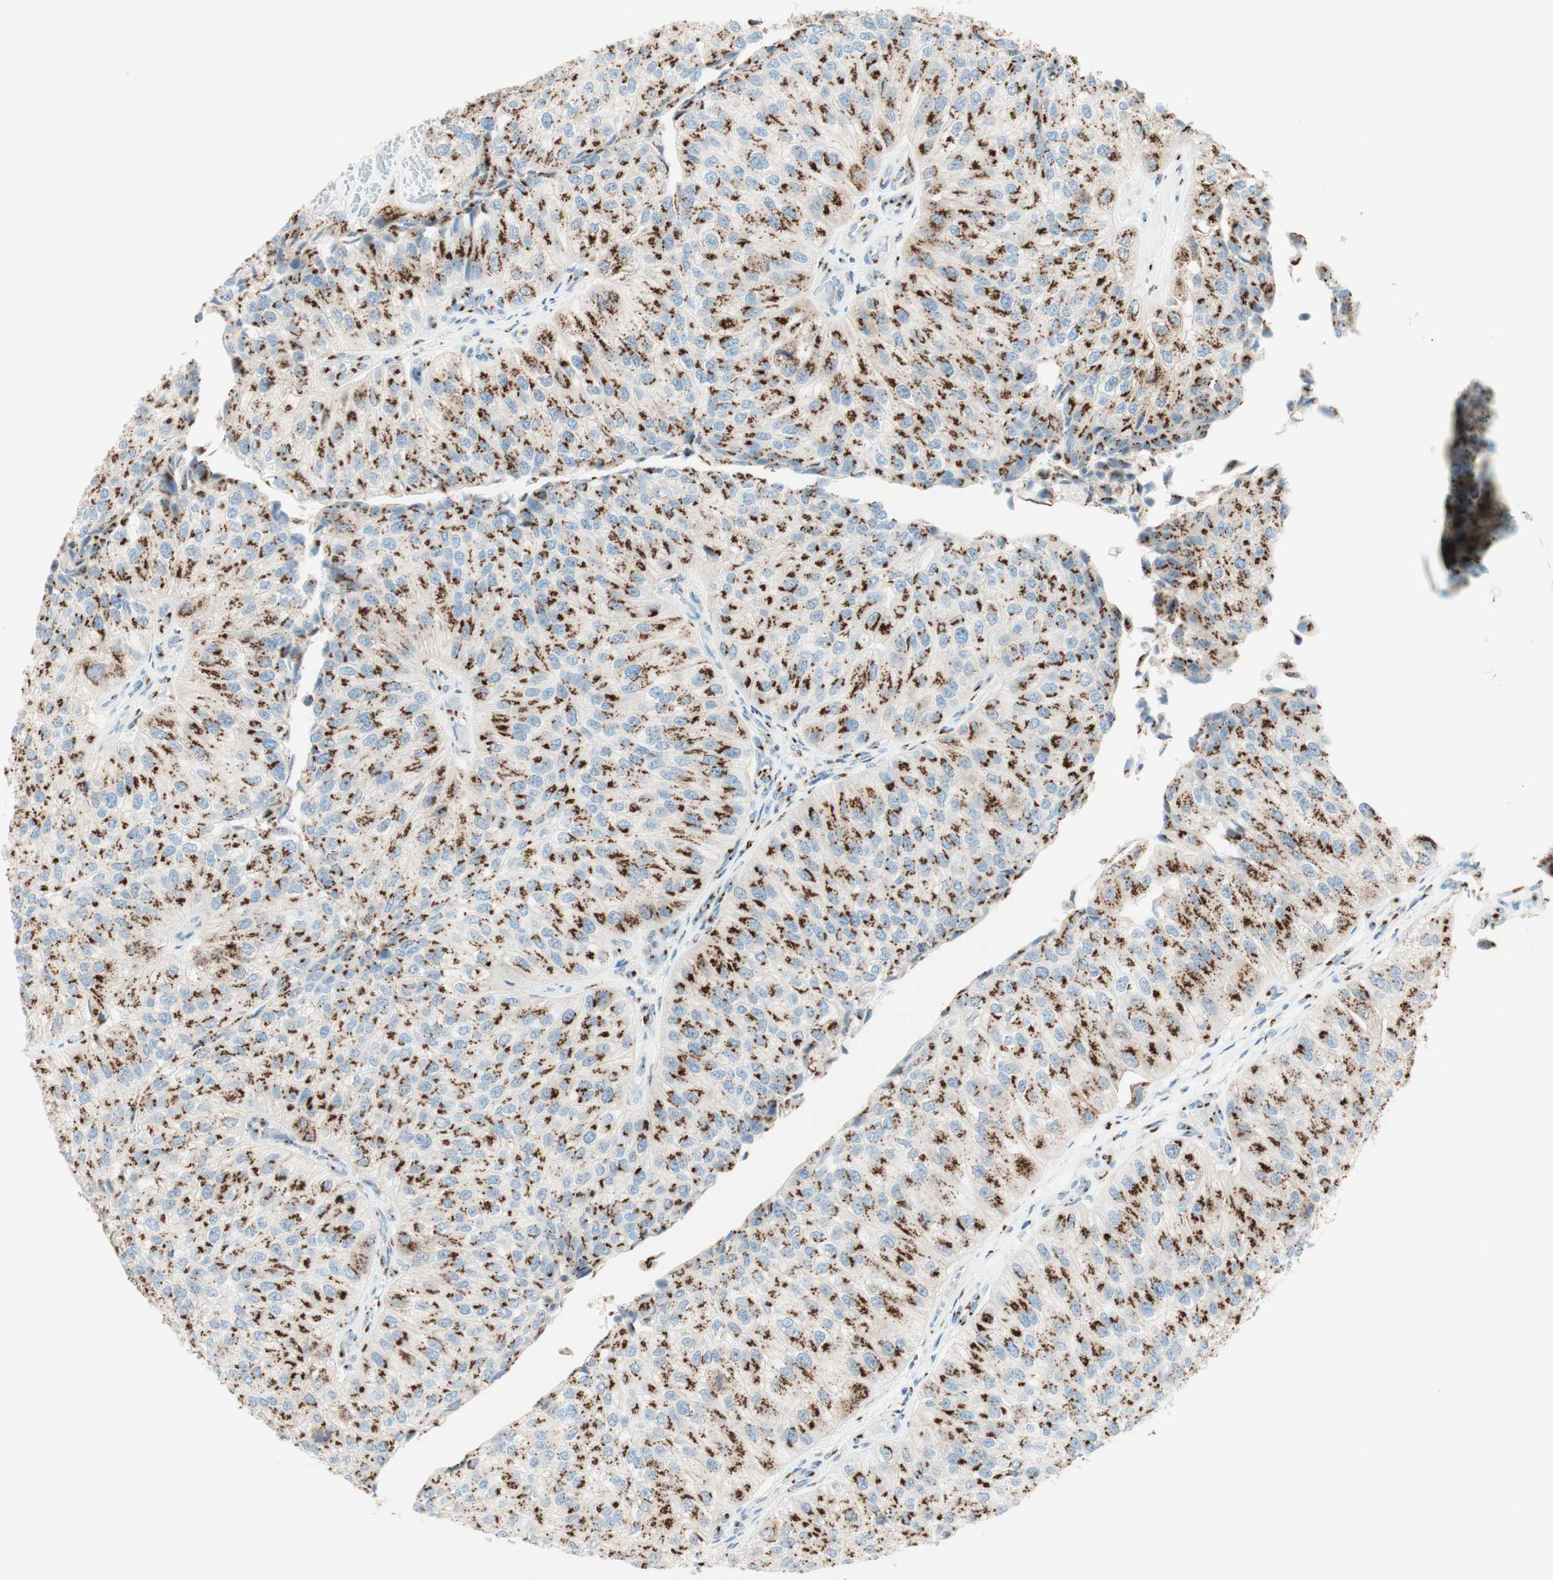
{"staining": {"intensity": "strong", "quantity": ">75%", "location": "cytoplasmic/membranous"}, "tissue": "urothelial cancer", "cell_type": "Tumor cells", "image_type": "cancer", "snomed": [{"axis": "morphology", "description": "Urothelial carcinoma, High grade"}, {"axis": "topography", "description": "Kidney"}, {"axis": "topography", "description": "Urinary bladder"}], "caption": "Strong cytoplasmic/membranous staining is identified in about >75% of tumor cells in urothelial carcinoma (high-grade).", "gene": "GOLGB1", "patient": {"sex": "male", "age": 77}}